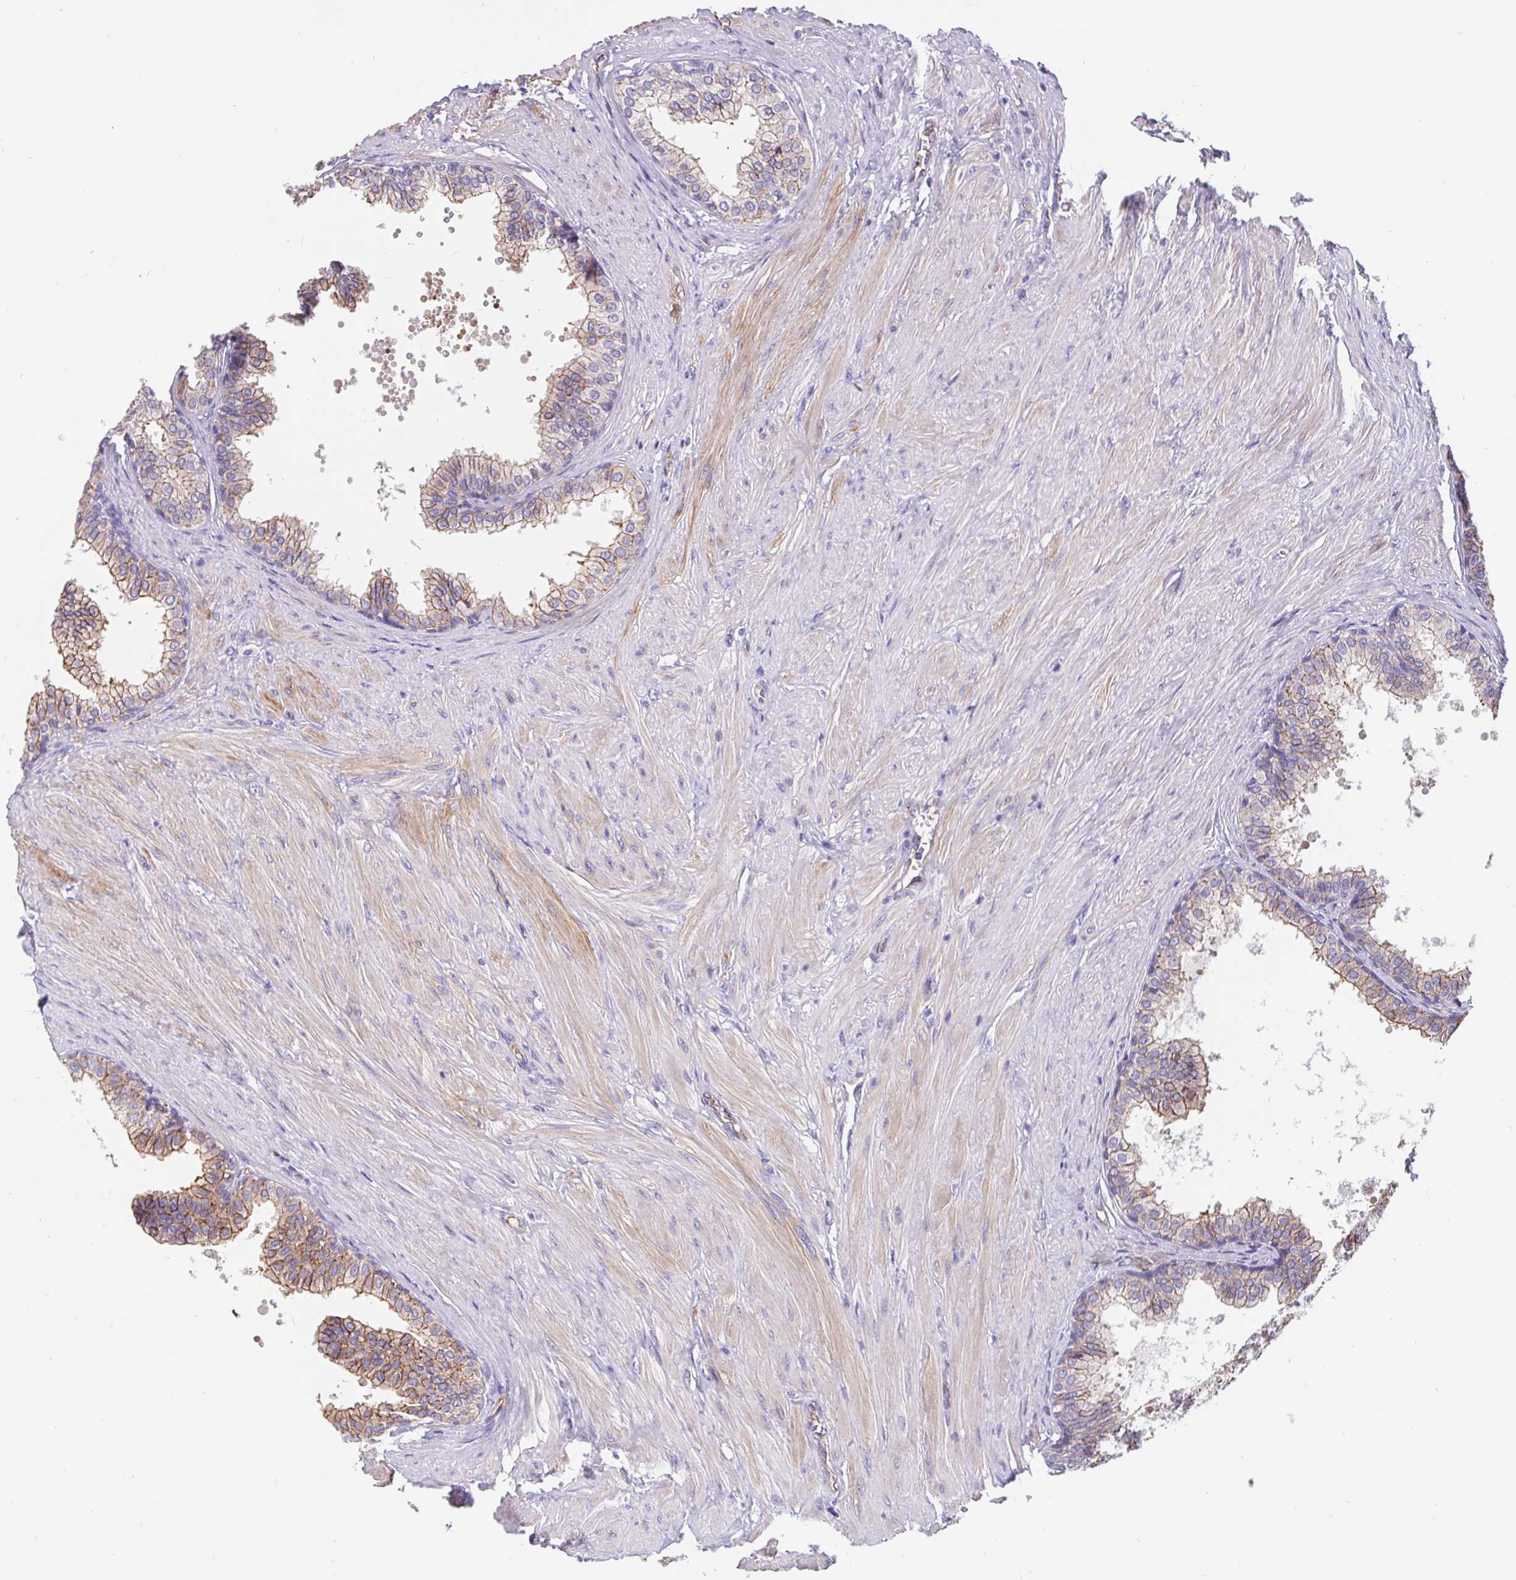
{"staining": {"intensity": "moderate", "quantity": "25%-75%", "location": "cytoplasmic/membranous"}, "tissue": "prostate", "cell_type": "Glandular cells", "image_type": "normal", "snomed": [{"axis": "morphology", "description": "Normal tissue, NOS"}, {"axis": "topography", "description": "Prostate"}, {"axis": "topography", "description": "Peripheral nerve tissue"}], "caption": "Protein staining of unremarkable prostate reveals moderate cytoplasmic/membranous staining in approximately 25%-75% of glandular cells.", "gene": "LIMCH1", "patient": {"sex": "male", "age": 55}}